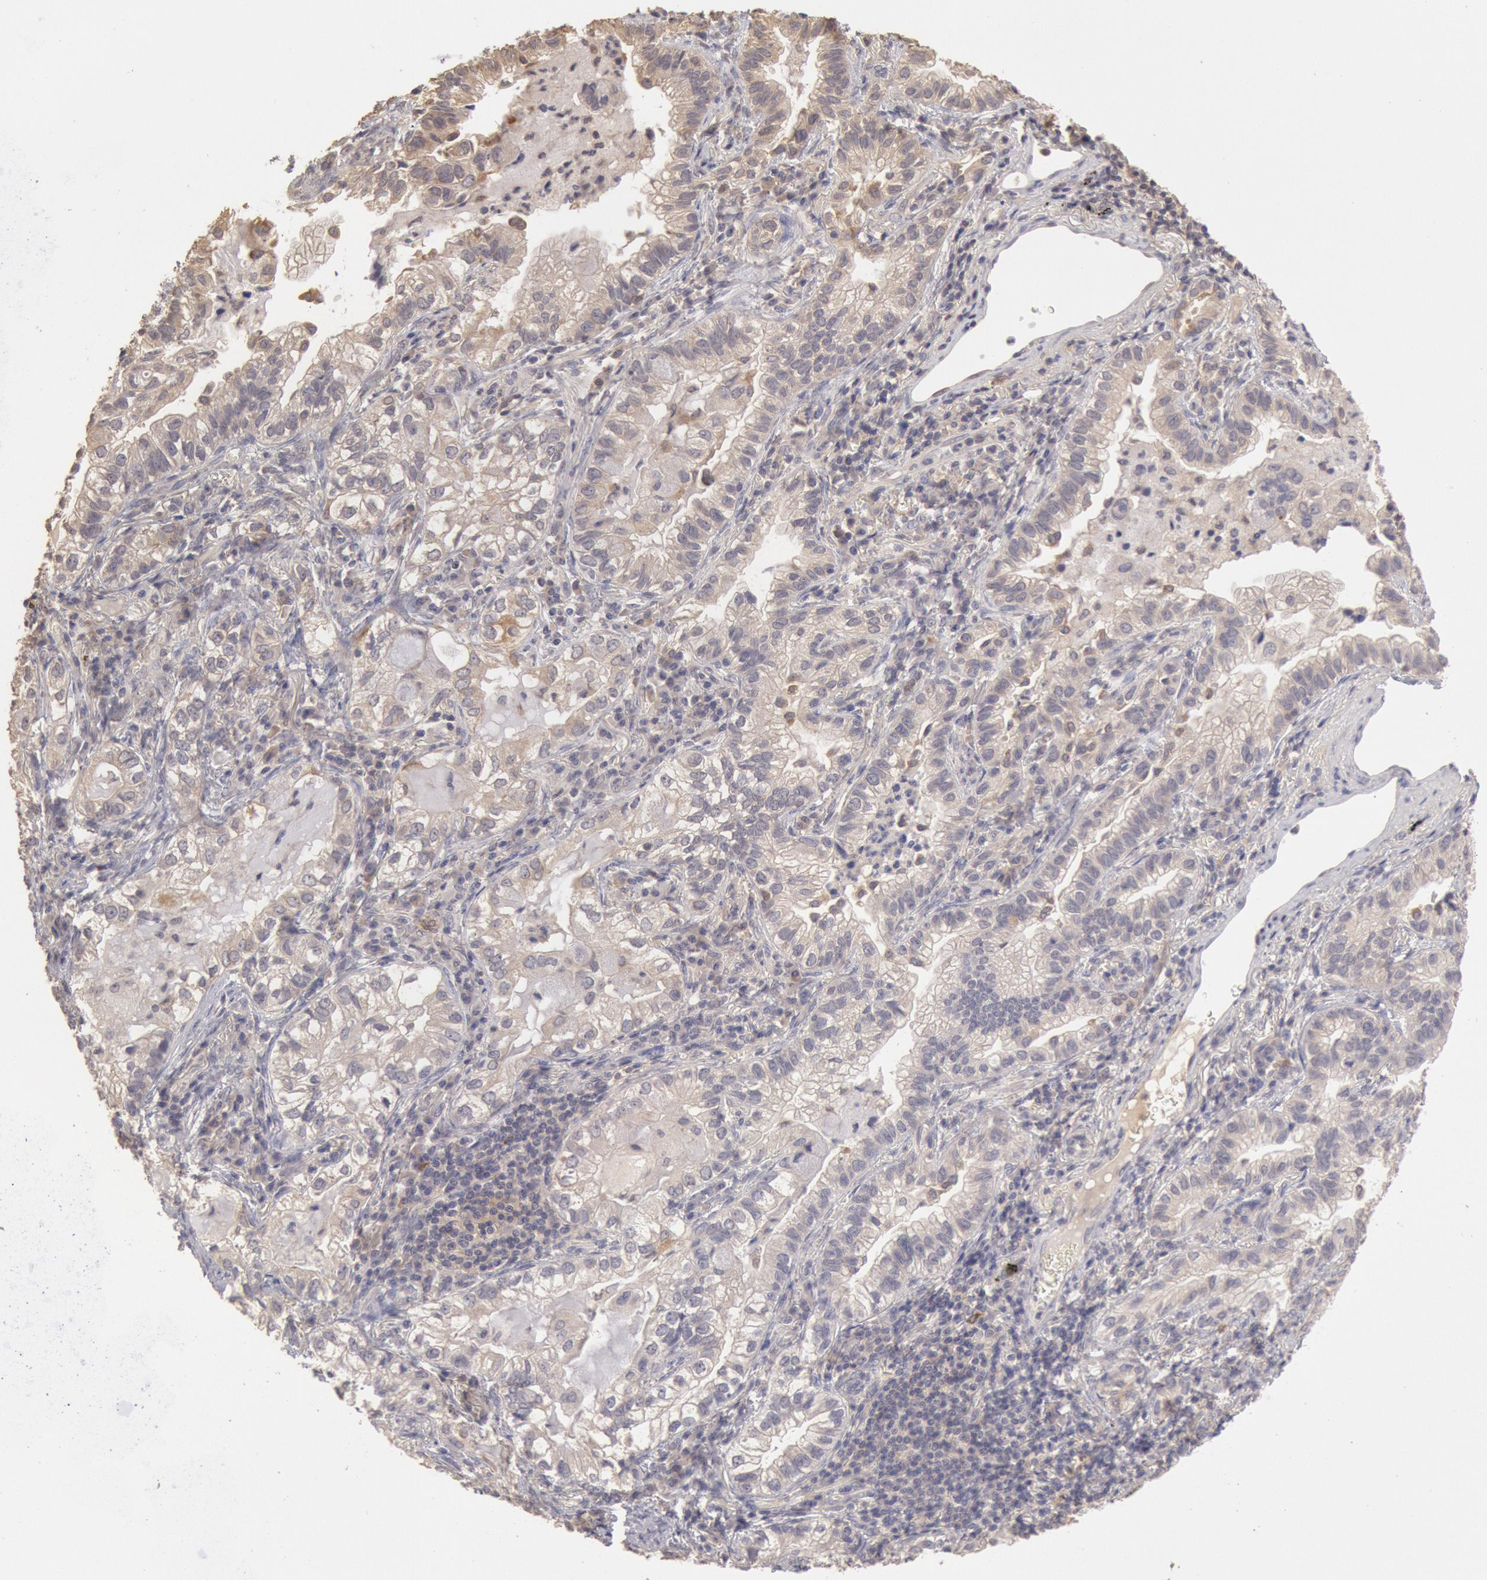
{"staining": {"intensity": "weak", "quantity": "25%-75%", "location": "cytoplasmic/membranous"}, "tissue": "lung cancer", "cell_type": "Tumor cells", "image_type": "cancer", "snomed": [{"axis": "morphology", "description": "Adenocarcinoma, NOS"}, {"axis": "topography", "description": "Lung"}], "caption": "Lung cancer (adenocarcinoma) stained with DAB IHC reveals low levels of weak cytoplasmic/membranous expression in approximately 25%-75% of tumor cells.", "gene": "ZFP36L1", "patient": {"sex": "female", "age": 50}}